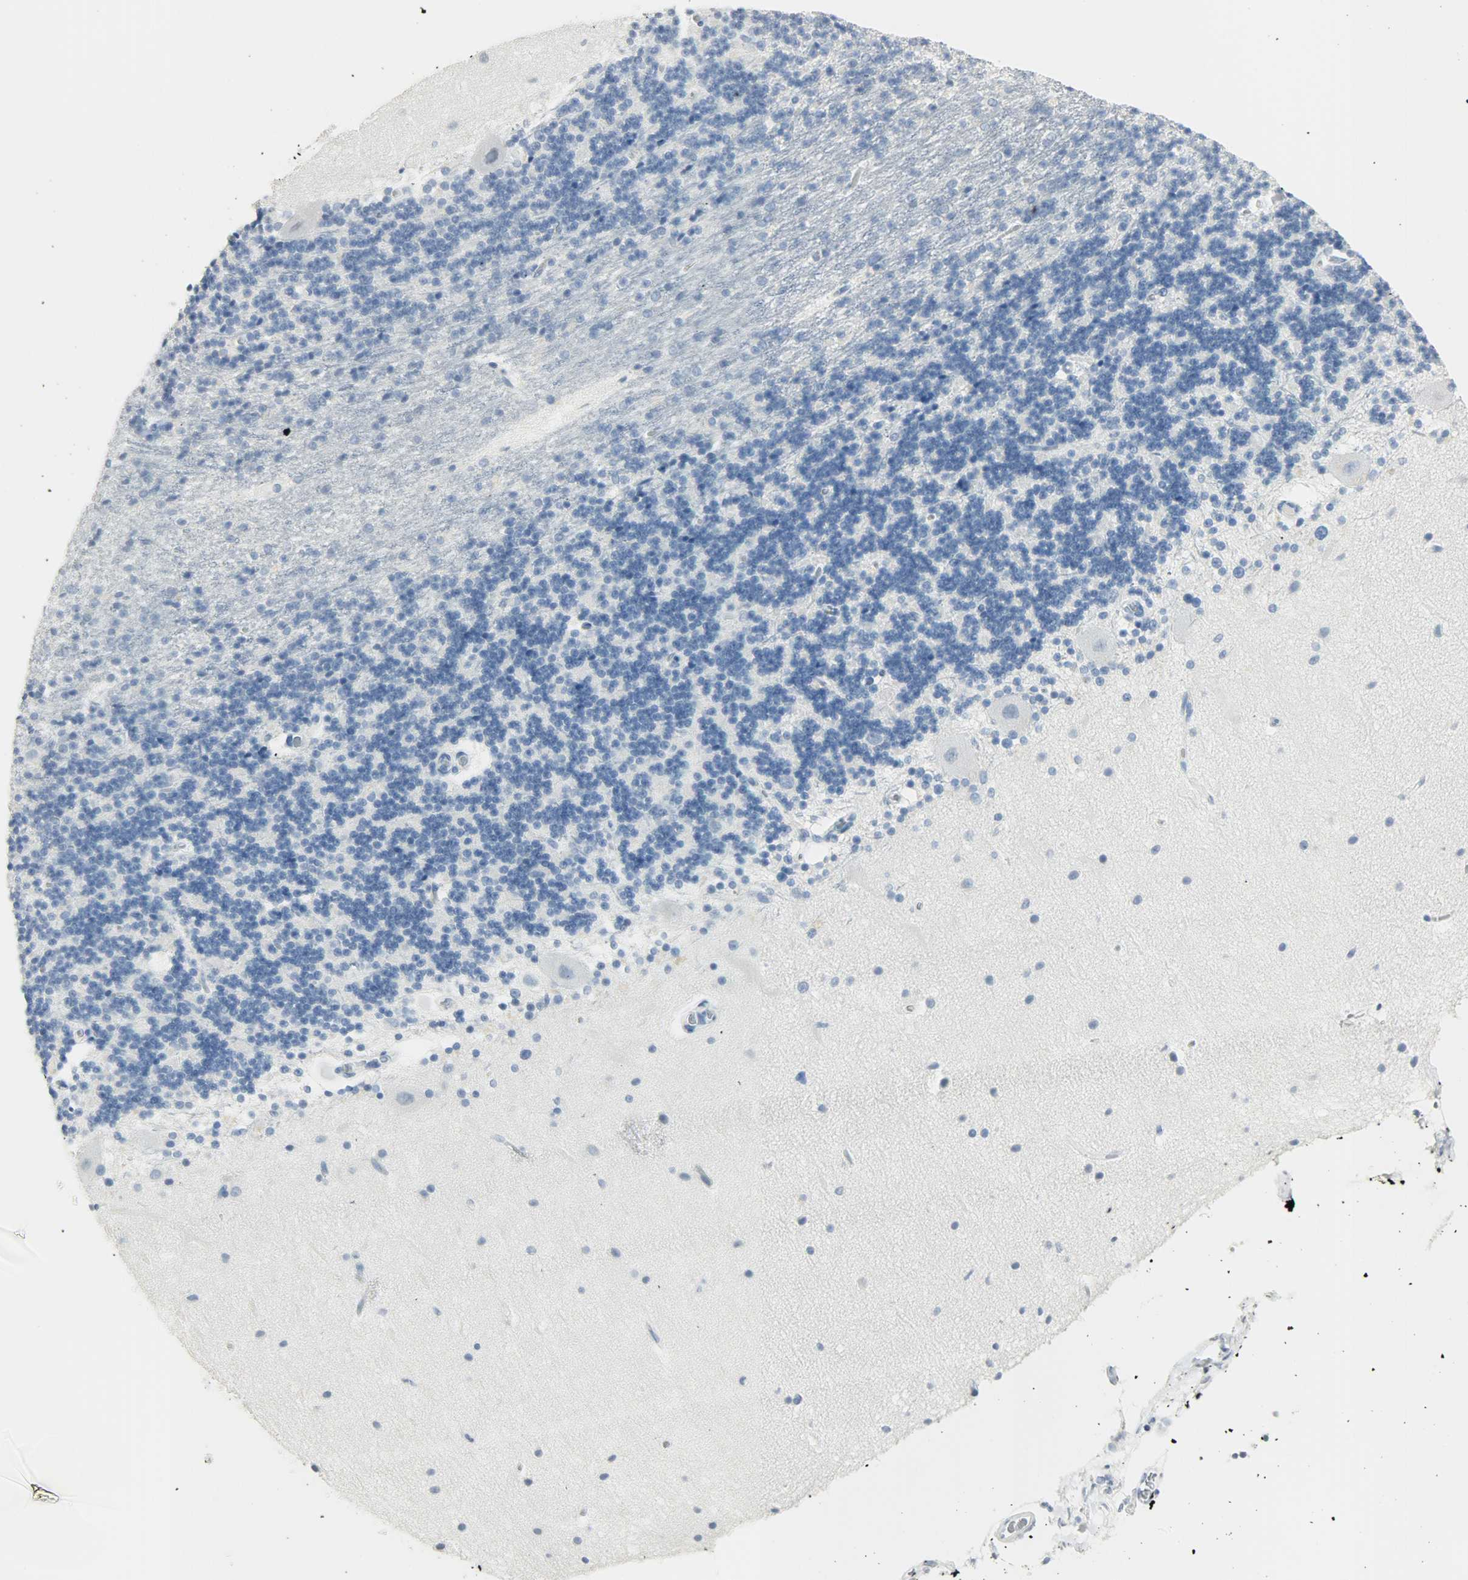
{"staining": {"intensity": "negative", "quantity": "none", "location": "none"}, "tissue": "cerebellum", "cell_type": "Cells in granular layer", "image_type": "normal", "snomed": [{"axis": "morphology", "description": "Normal tissue, NOS"}, {"axis": "topography", "description": "Cerebellum"}], "caption": "Immunohistochemistry (IHC) image of unremarkable cerebellum stained for a protein (brown), which exhibits no expression in cells in granular layer.", "gene": "PTPN6", "patient": {"sex": "female", "age": 54}}